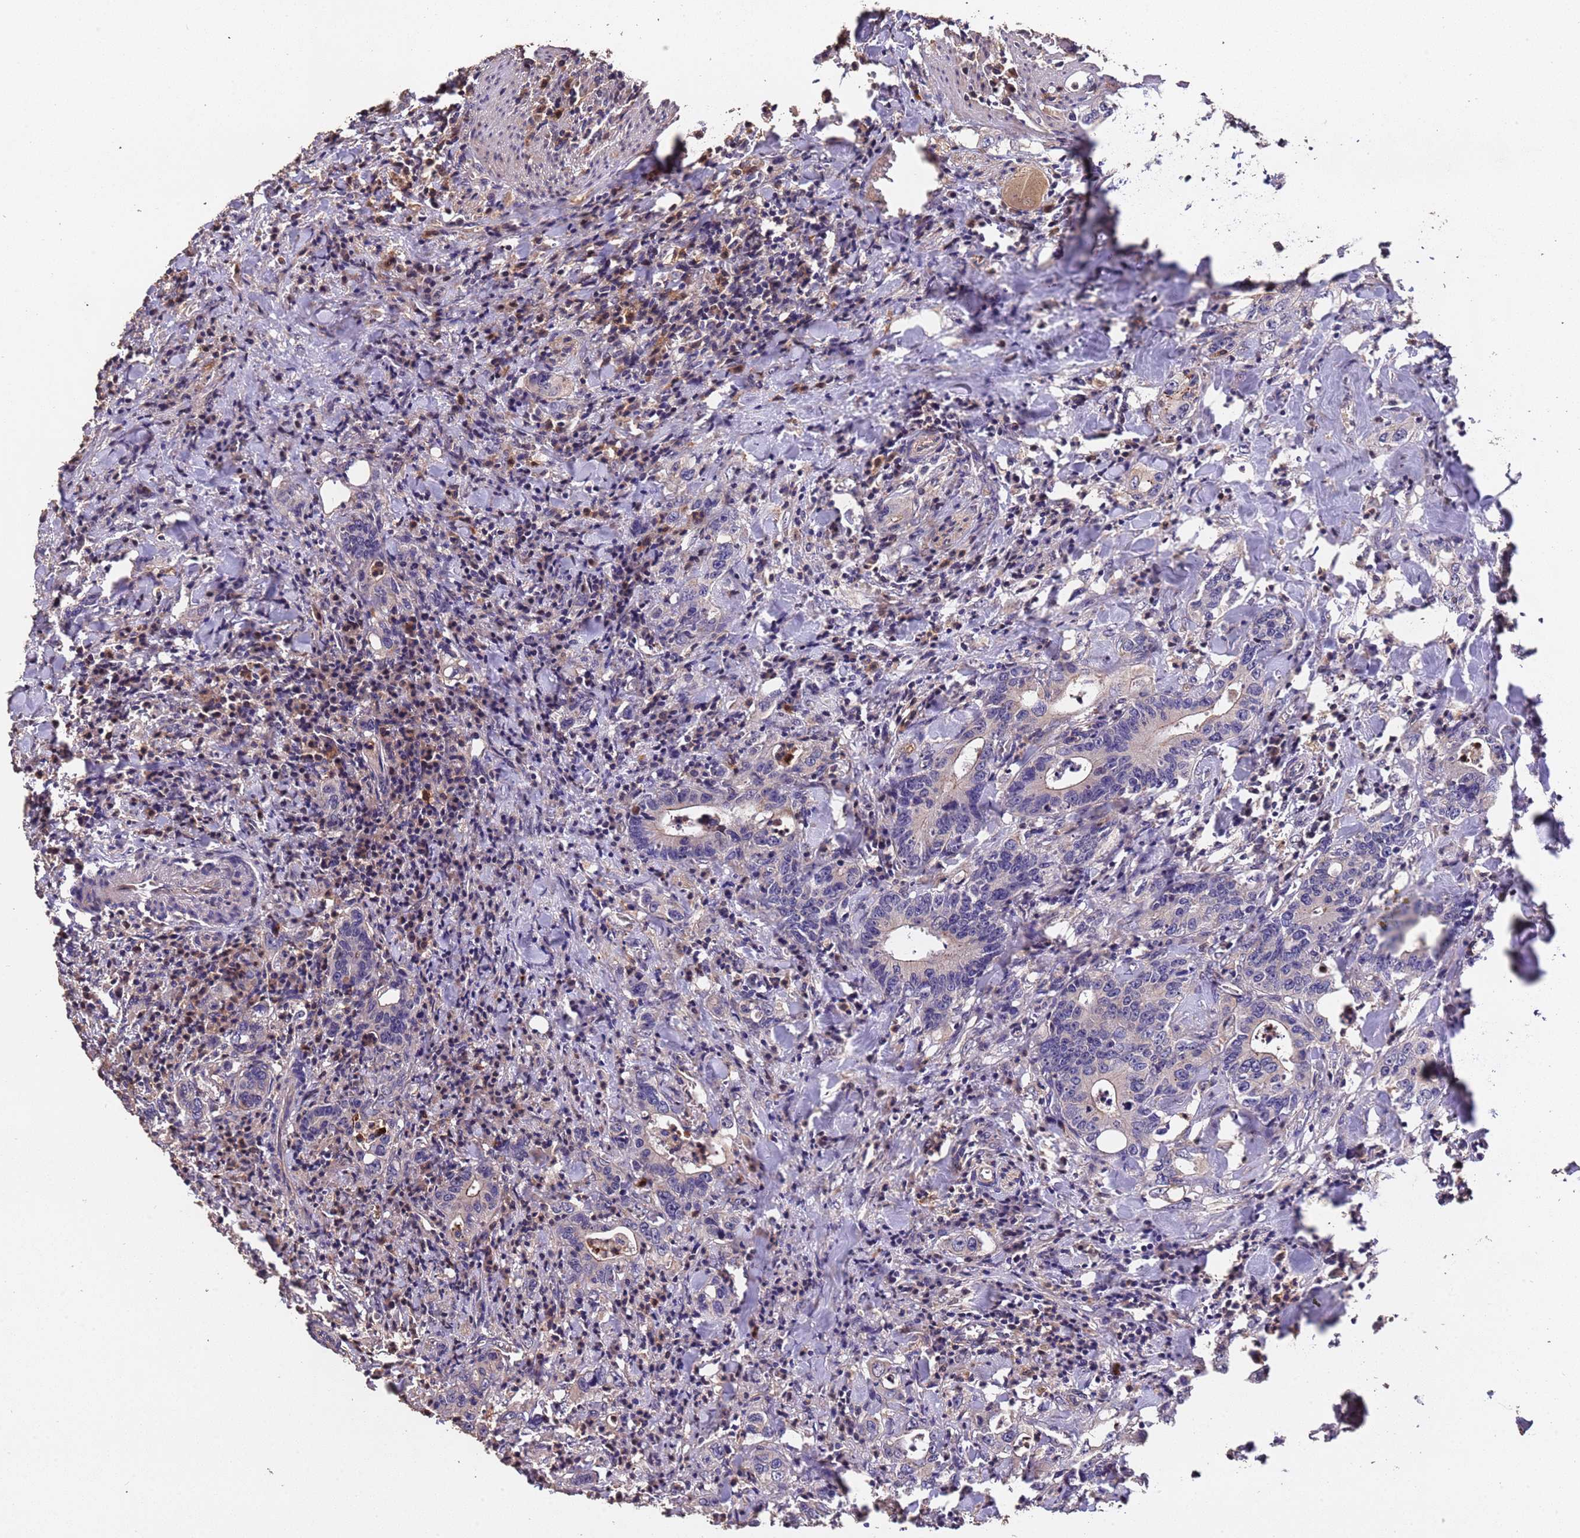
{"staining": {"intensity": "moderate", "quantity": "<25%", "location": "cytoplasmic/membranous"}, "tissue": "colorectal cancer", "cell_type": "Tumor cells", "image_type": "cancer", "snomed": [{"axis": "morphology", "description": "Adenocarcinoma, NOS"}, {"axis": "topography", "description": "Colon"}], "caption": "Immunohistochemical staining of human colorectal cancer demonstrates low levels of moderate cytoplasmic/membranous protein expression in approximately <25% of tumor cells. (DAB (3,3'-diaminobenzidine) = brown stain, brightfield microscopy at high magnification).", "gene": "CCDC184", "patient": {"sex": "female", "age": 75}}